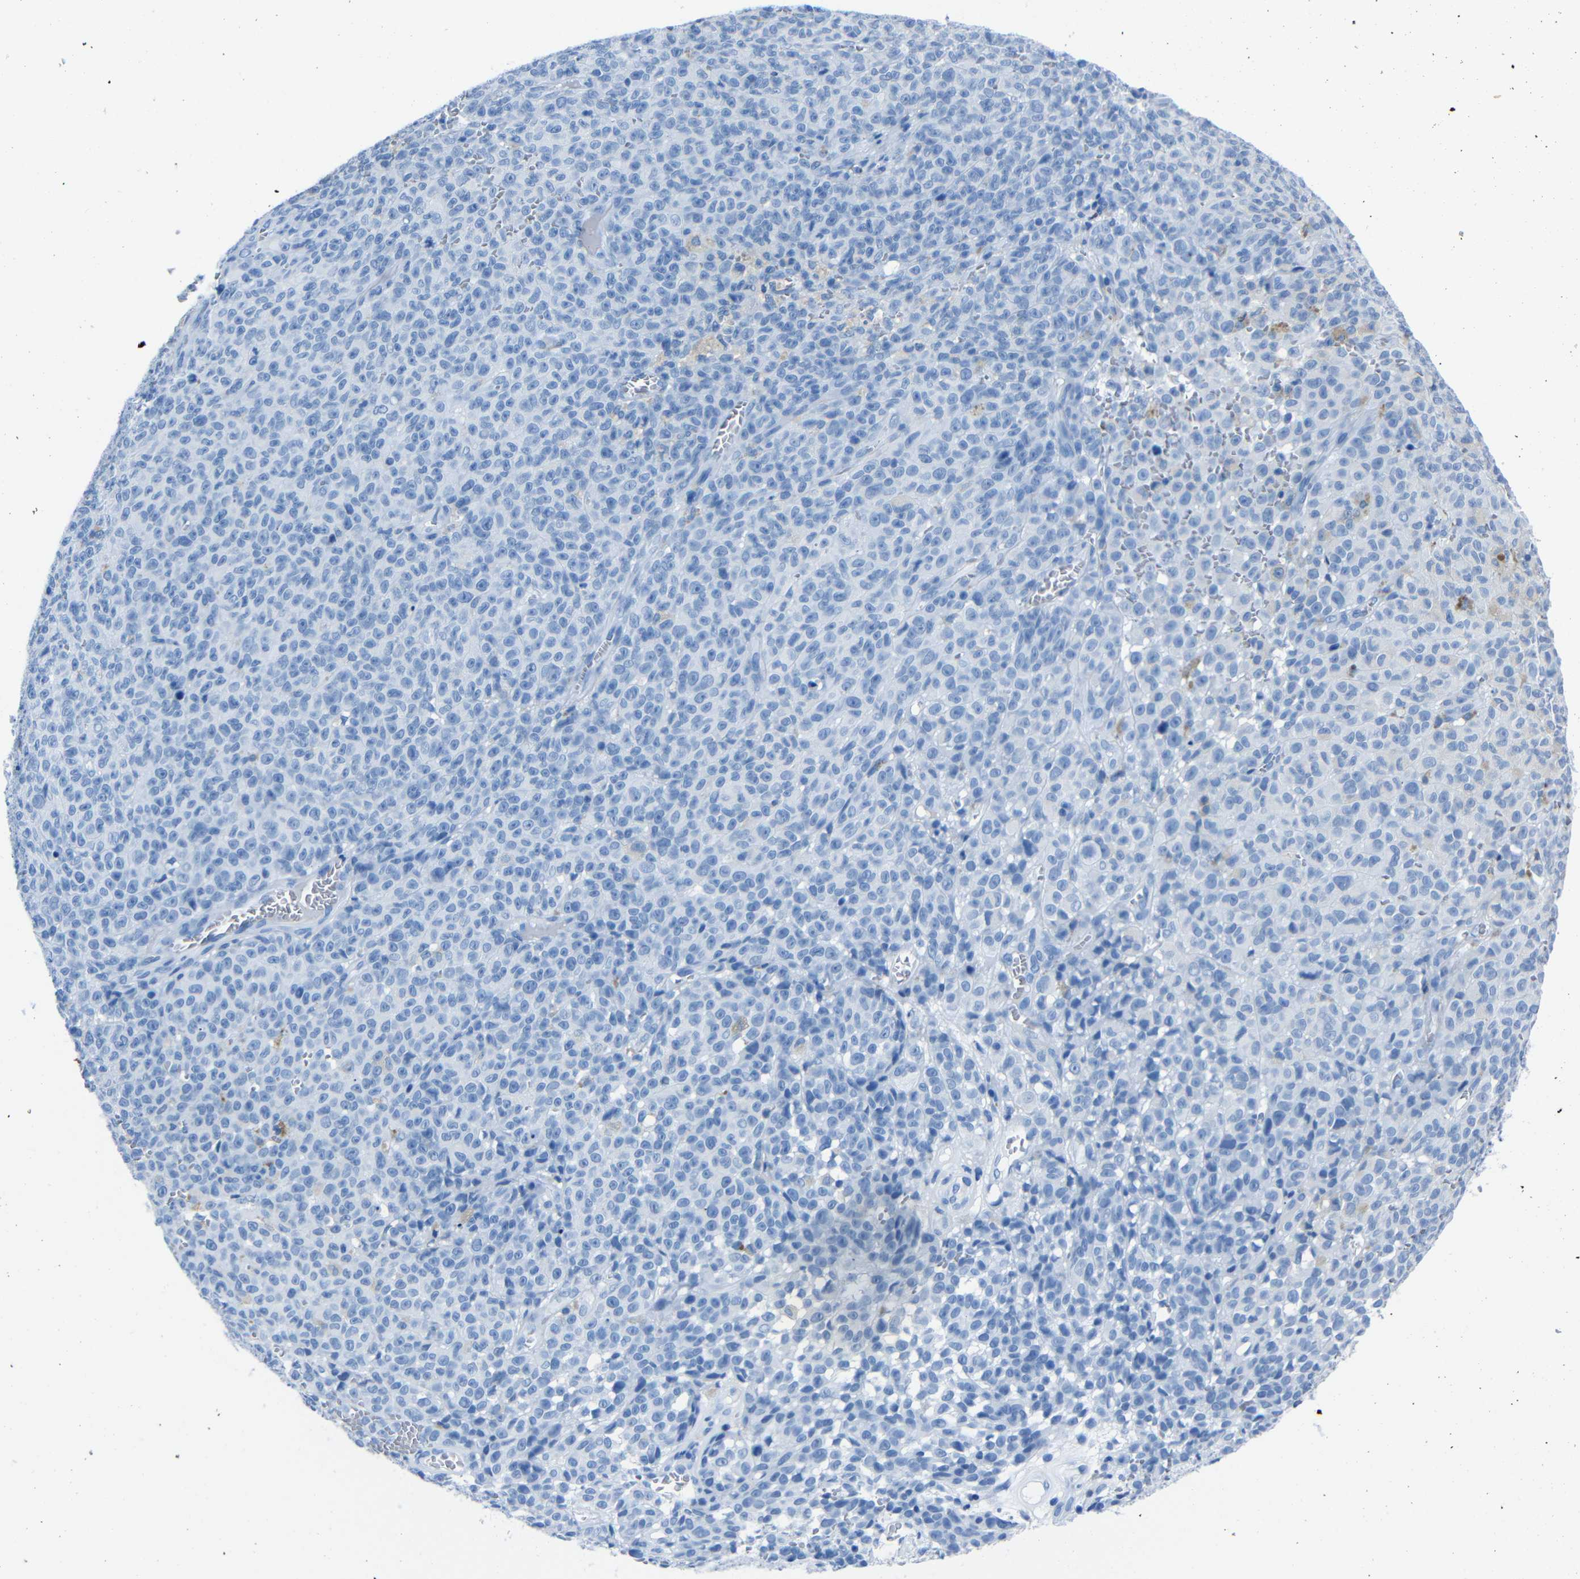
{"staining": {"intensity": "negative", "quantity": "none", "location": "none"}, "tissue": "melanoma", "cell_type": "Tumor cells", "image_type": "cancer", "snomed": [{"axis": "morphology", "description": "Malignant melanoma, NOS"}, {"axis": "topography", "description": "Skin"}], "caption": "Human melanoma stained for a protein using immunohistochemistry (IHC) shows no positivity in tumor cells.", "gene": "CLDN11", "patient": {"sex": "female", "age": 82}}